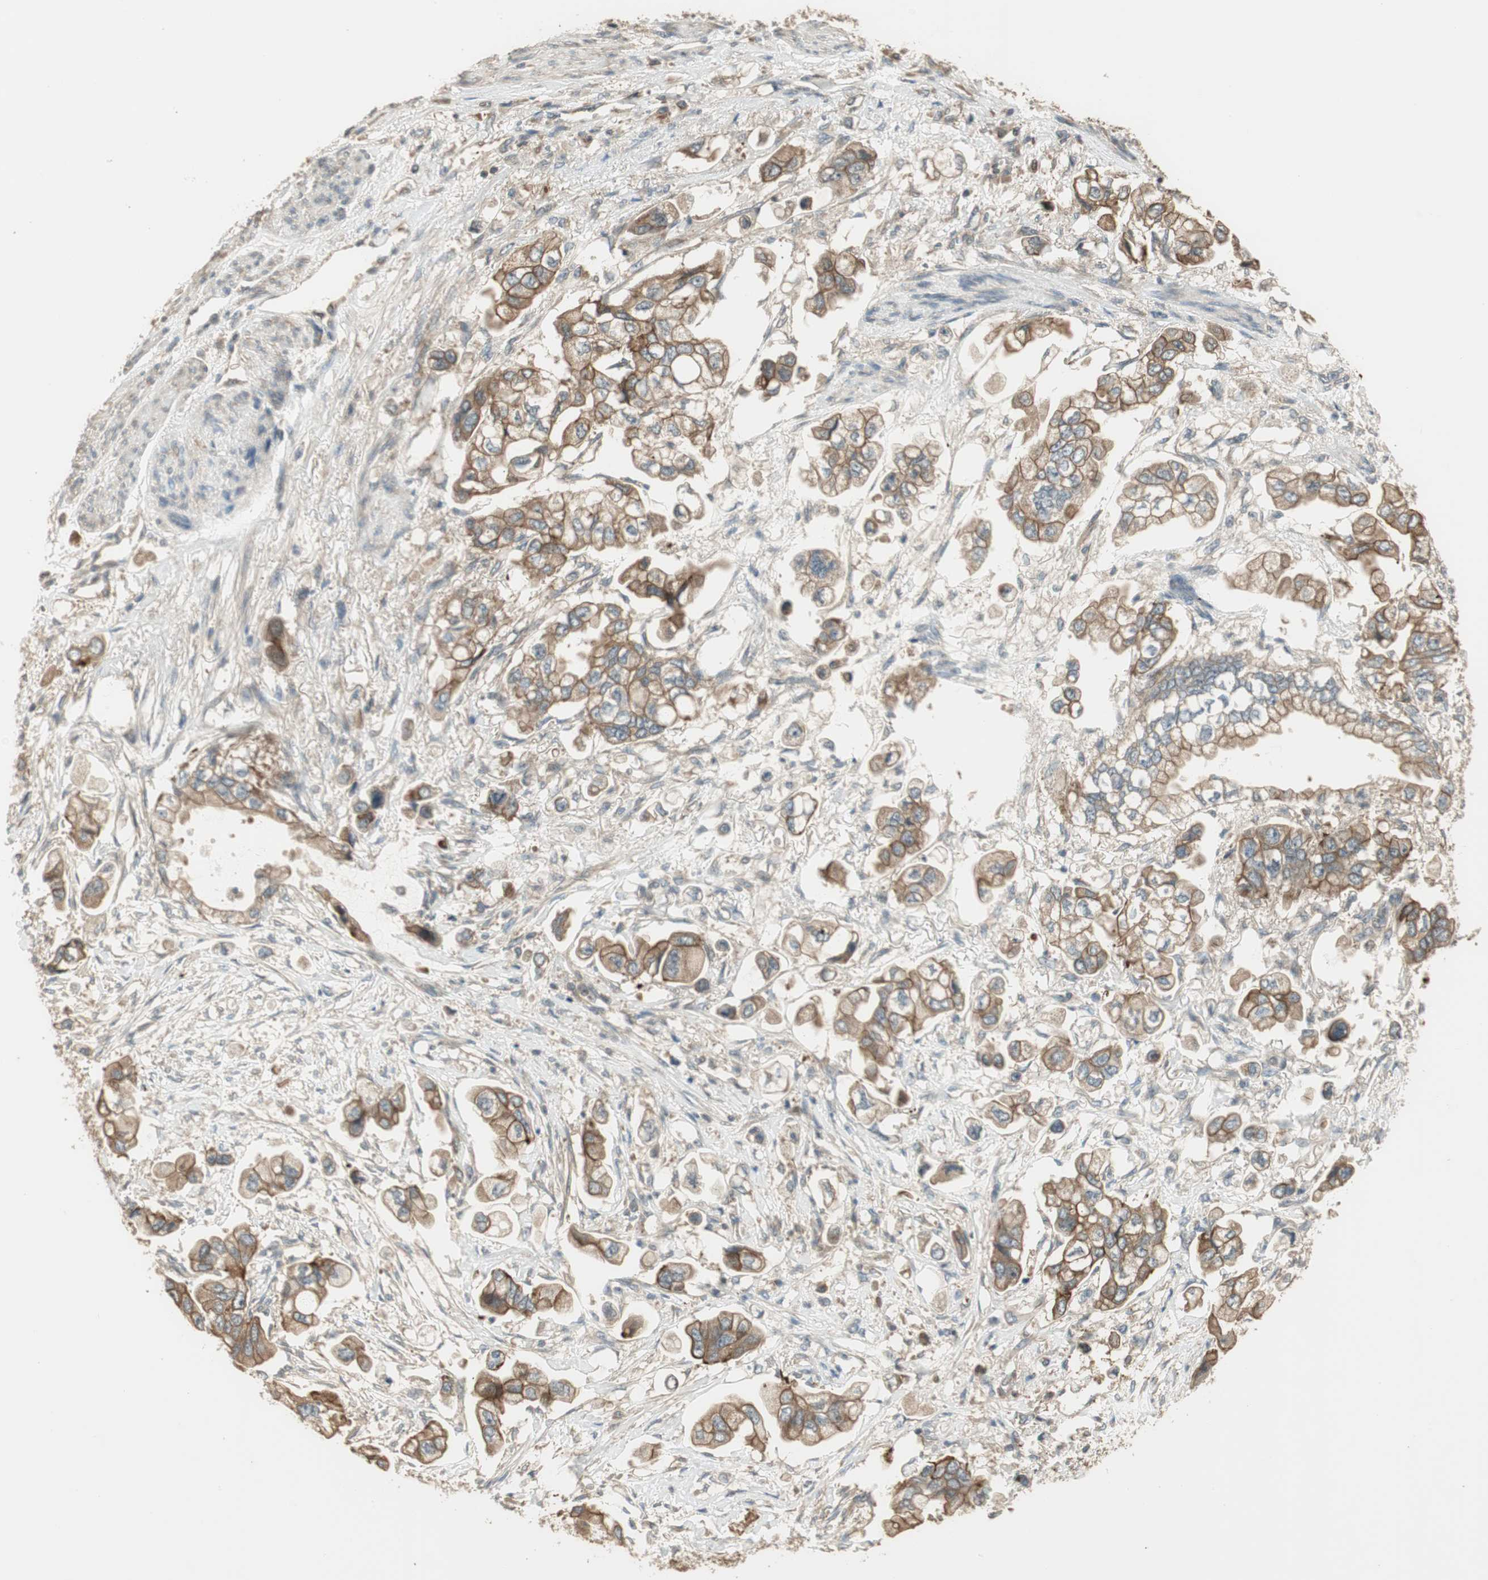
{"staining": {"intensity": "moderate", "quantity": ">75%", "location": "cytoplasmic/membranous"}, "tissue": "stomach cancer", "cell_type": "Tumor cells", "image_type": "cancer", "snomed": [{"axis": "morphology", "description": "Adenocarcinoma, NOS"}, {"axis": "topography", "description": "Stomach"}], "caption": "Moderate cytoplasmic/membranous expression is identified in about >75% of tumor cells in adenocarcinoma (stomach).", "gene": "PFDN5", "patient": {"sex": "male", "age": 62}}